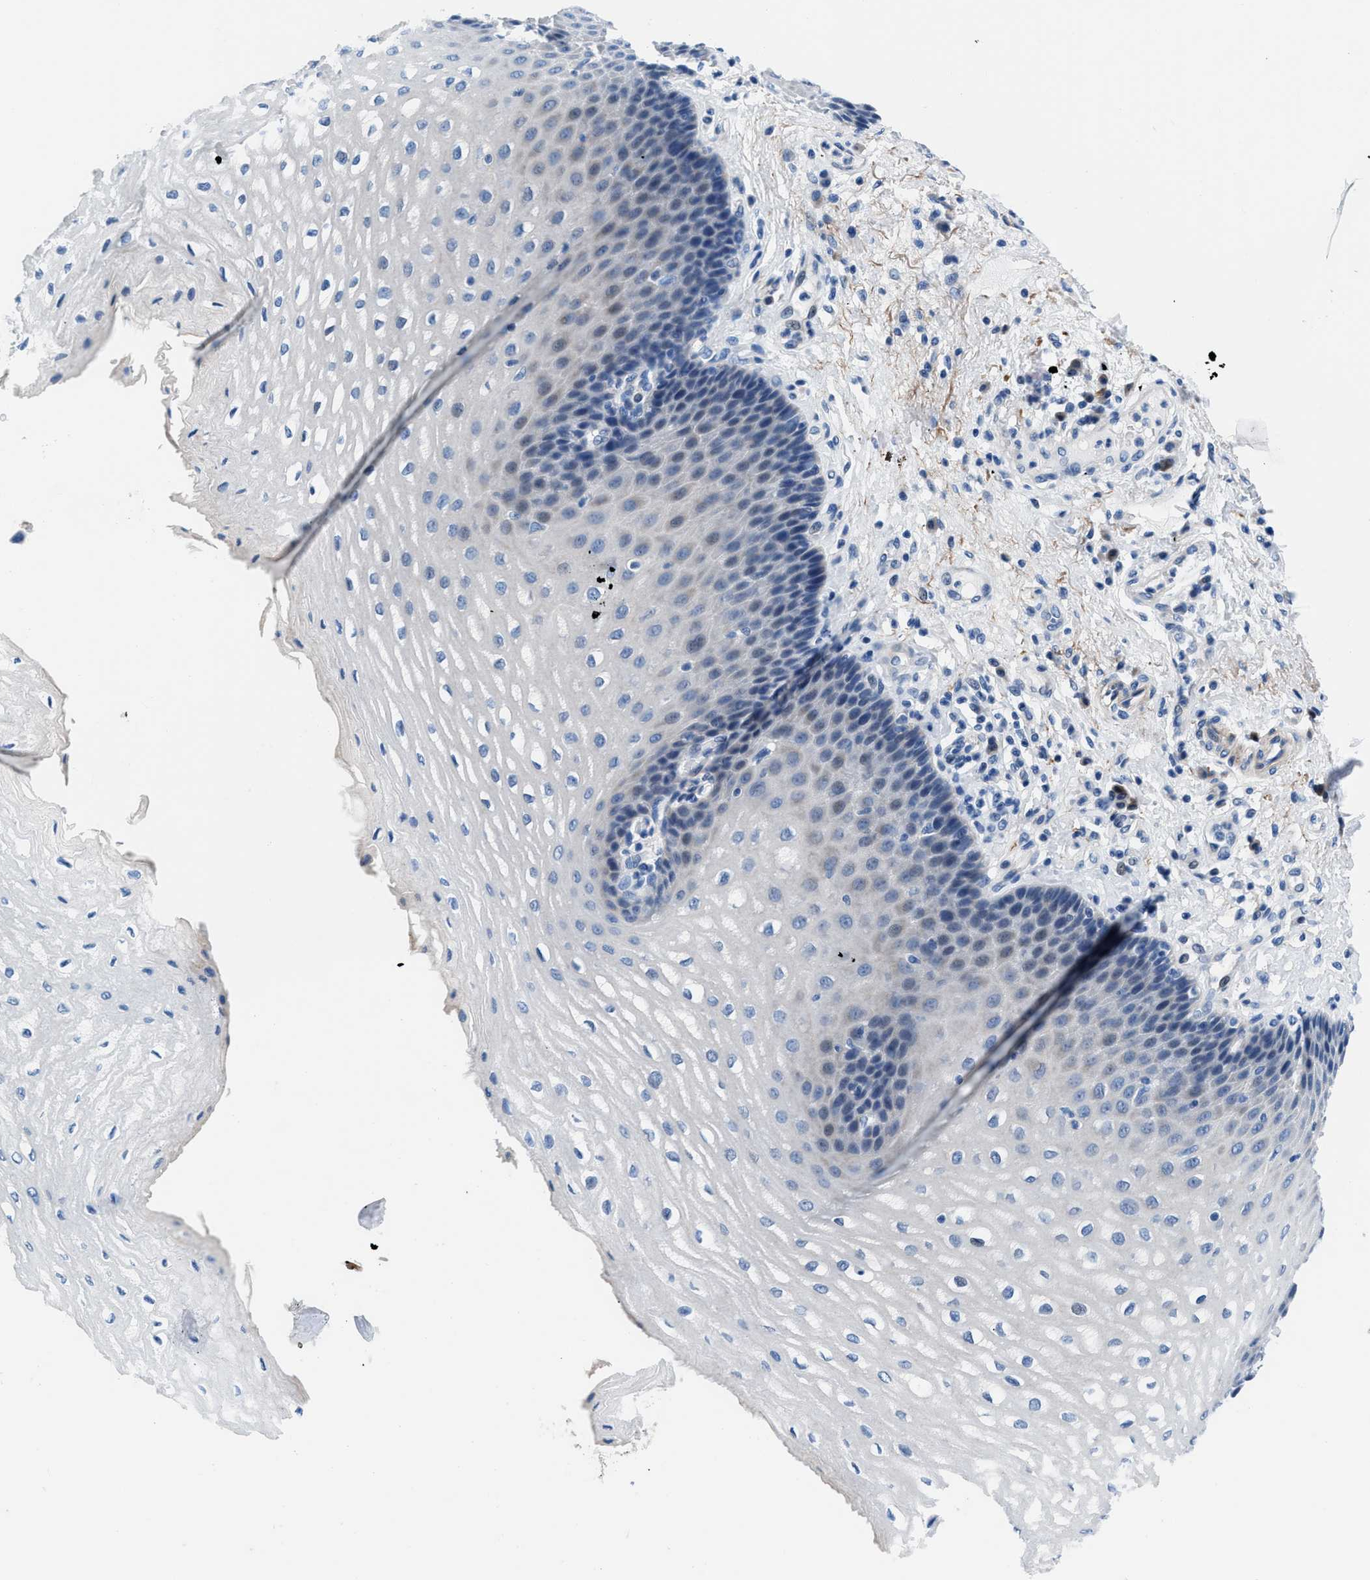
{"staining": {"intensity": "negative", "quantity": "none", "location": "none"}, "tissue": "esophagus", "cell_type": "Squamous epithelial cells", "image_type": "normal", "snomed": [{"axis": "morphology", "description": "Normal tissue, NOS"}, {"axis": "topography", "description": "Esophagus"}], "caption": "This micrograph is of benign esophagus stained with immunohistochemistry to label a protein in brown with the nuclei are counter-stained blue. There is no positivity in squamous epithelial cells.", "gene": "UAP1", "patient": {"sex": "male", "age": 54}}